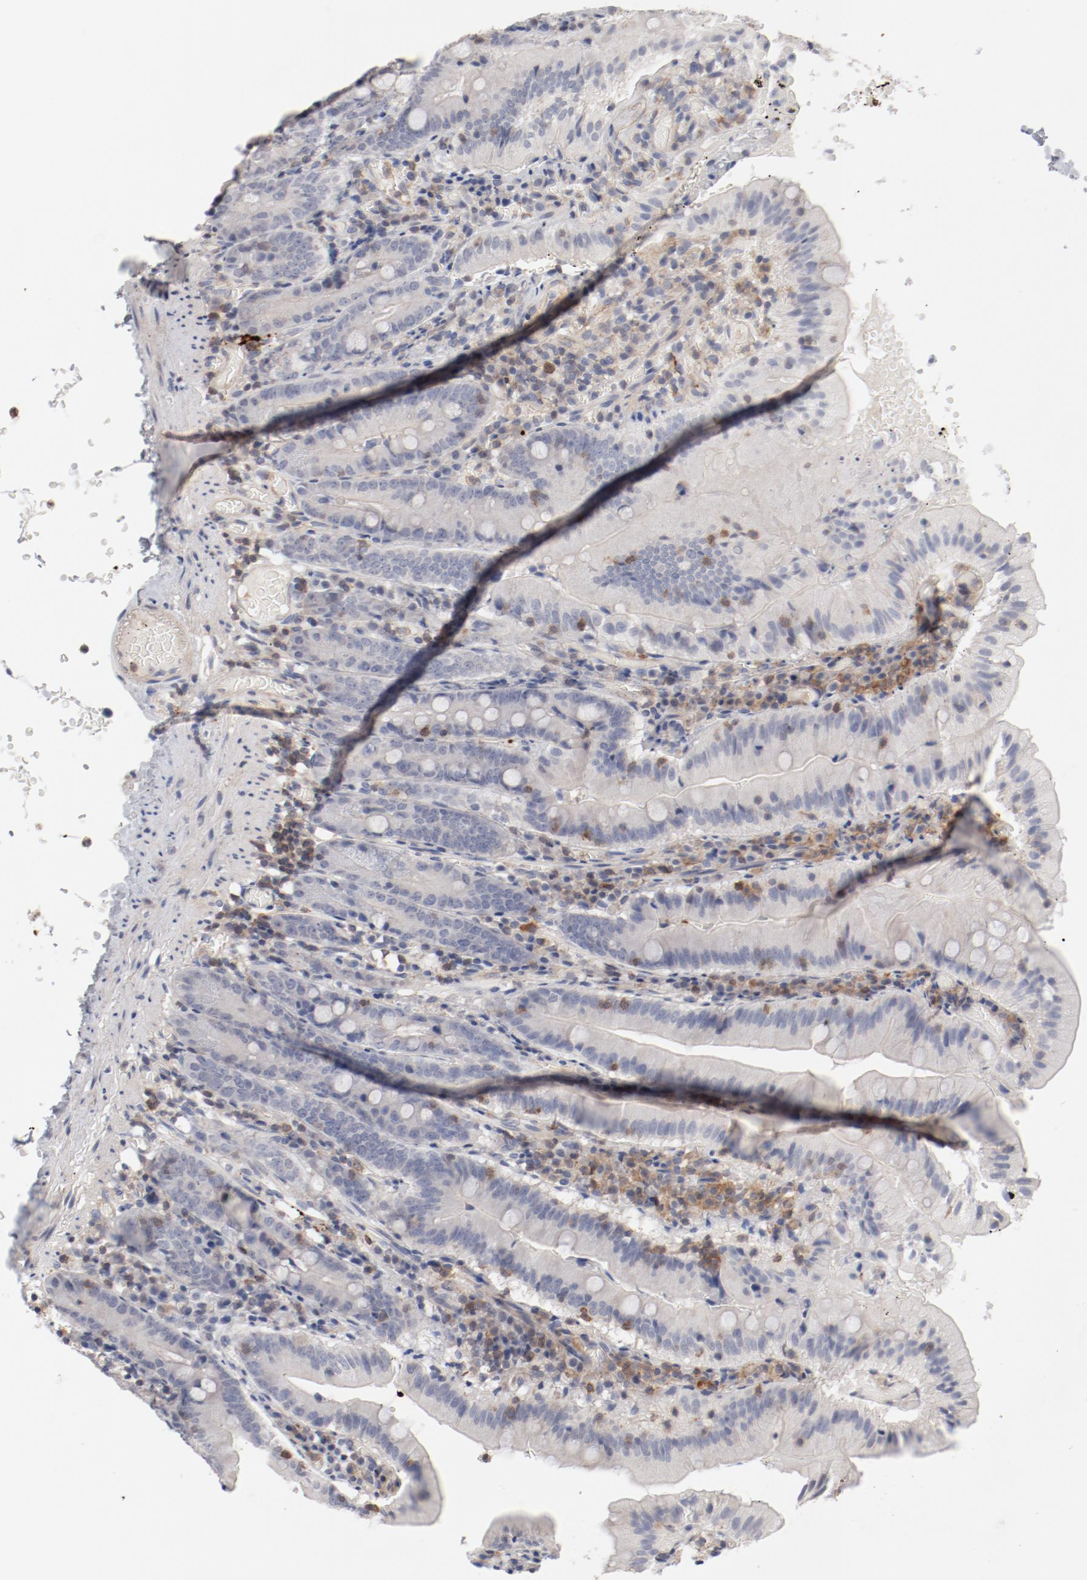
{"staining": {"intensity": "negative", "quantity": "none", "location": "none"}, "tissue": "small intestine", "cell_type": "Glandular cells", "image_type": "normal", "snomed": [{"axis": "morphology", "description": "Normal tissue, NOS"}, {"axis": "topography", "description": "Small intestine"}], "caption": "Human small intestine stained for a protein using immunohistochemistry reveals no positivity in glandular cells.", "gene": "CBL", "patient": {"sex": "male", "age": 71}}